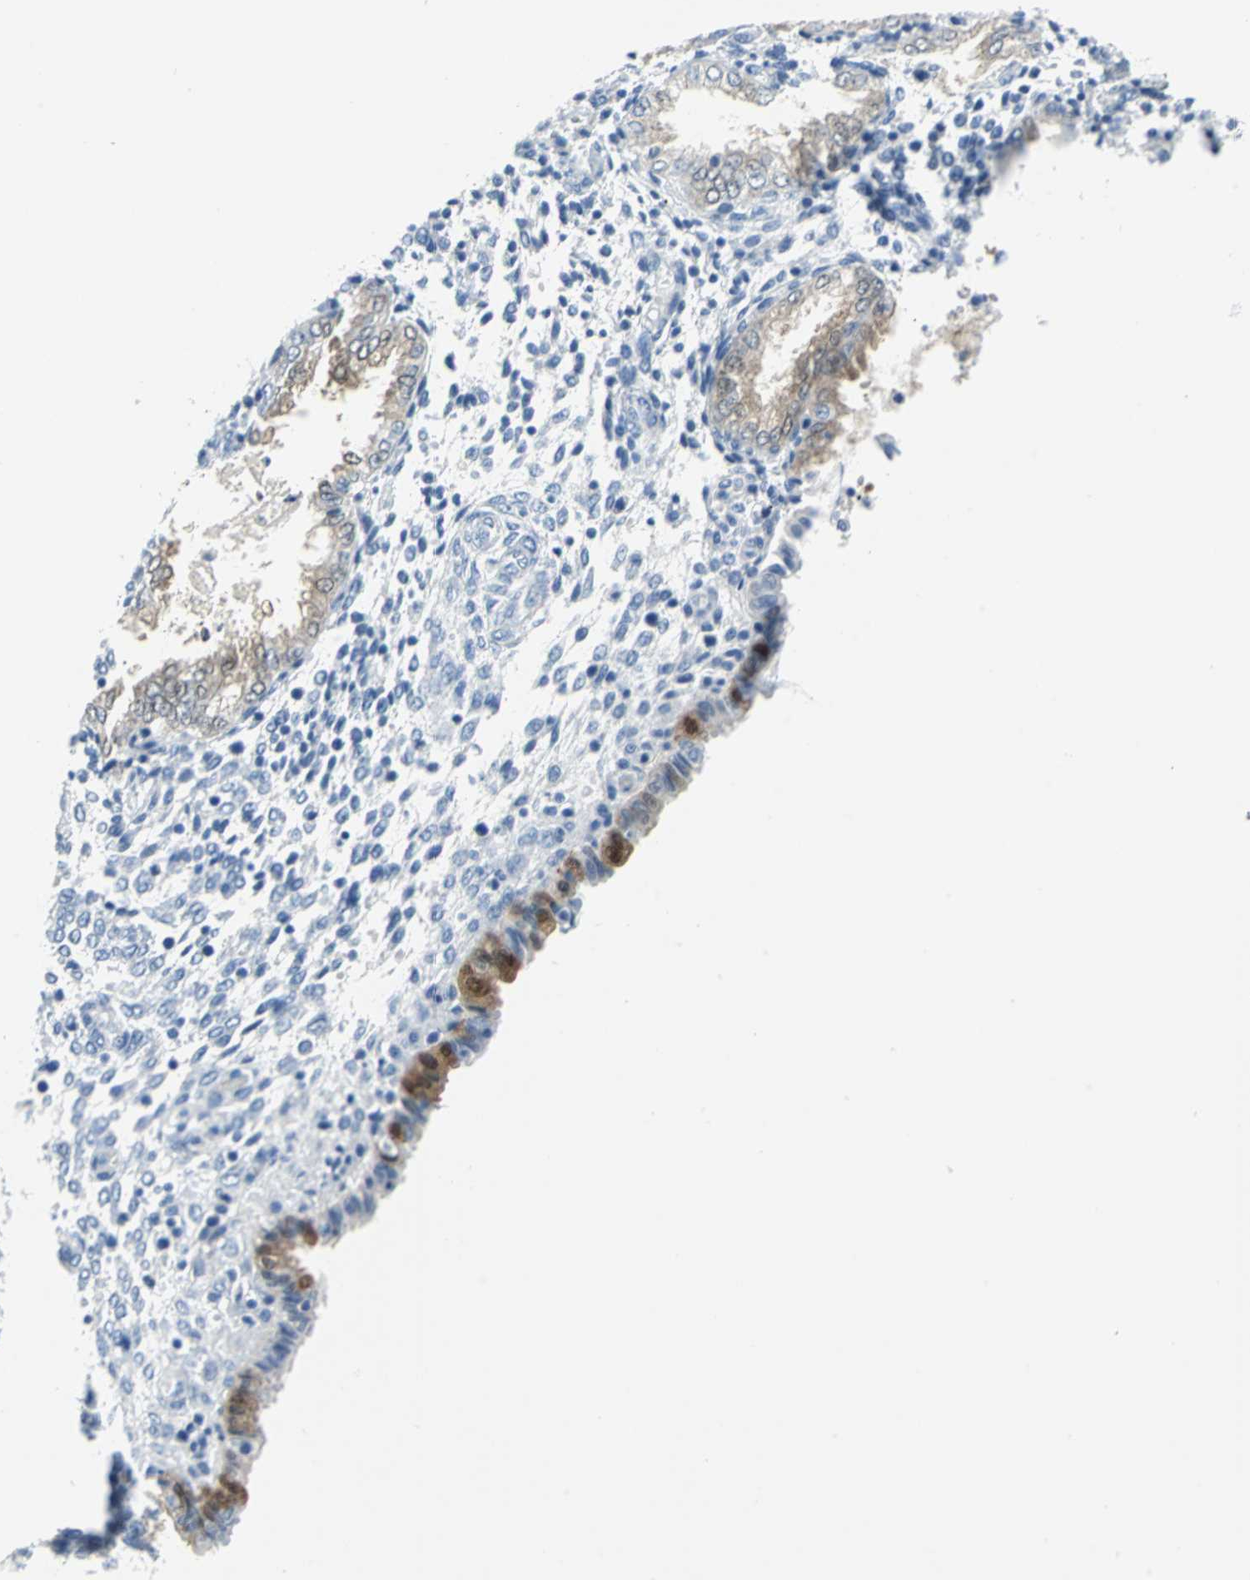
{"staining": {"intensity": "negative", "quantity": "none", "location": "none"}, "tissue": "endometrium", "cell_type": "Cells in endometrial stroma", "image_type": "normal", "snomed": [{"axis": "morphology", "description": "Normal tissue, NOS"}, {"axis": "topography", "description": "Endometrium"}], "caption": "Immunohistochemistry micrograph of benign human endometrium stained for a protein (brown), which demonstrates no expression in cells in endometrial stroma.", "gene": "SFN", "patient": {"sex": "female", "age": 33}}